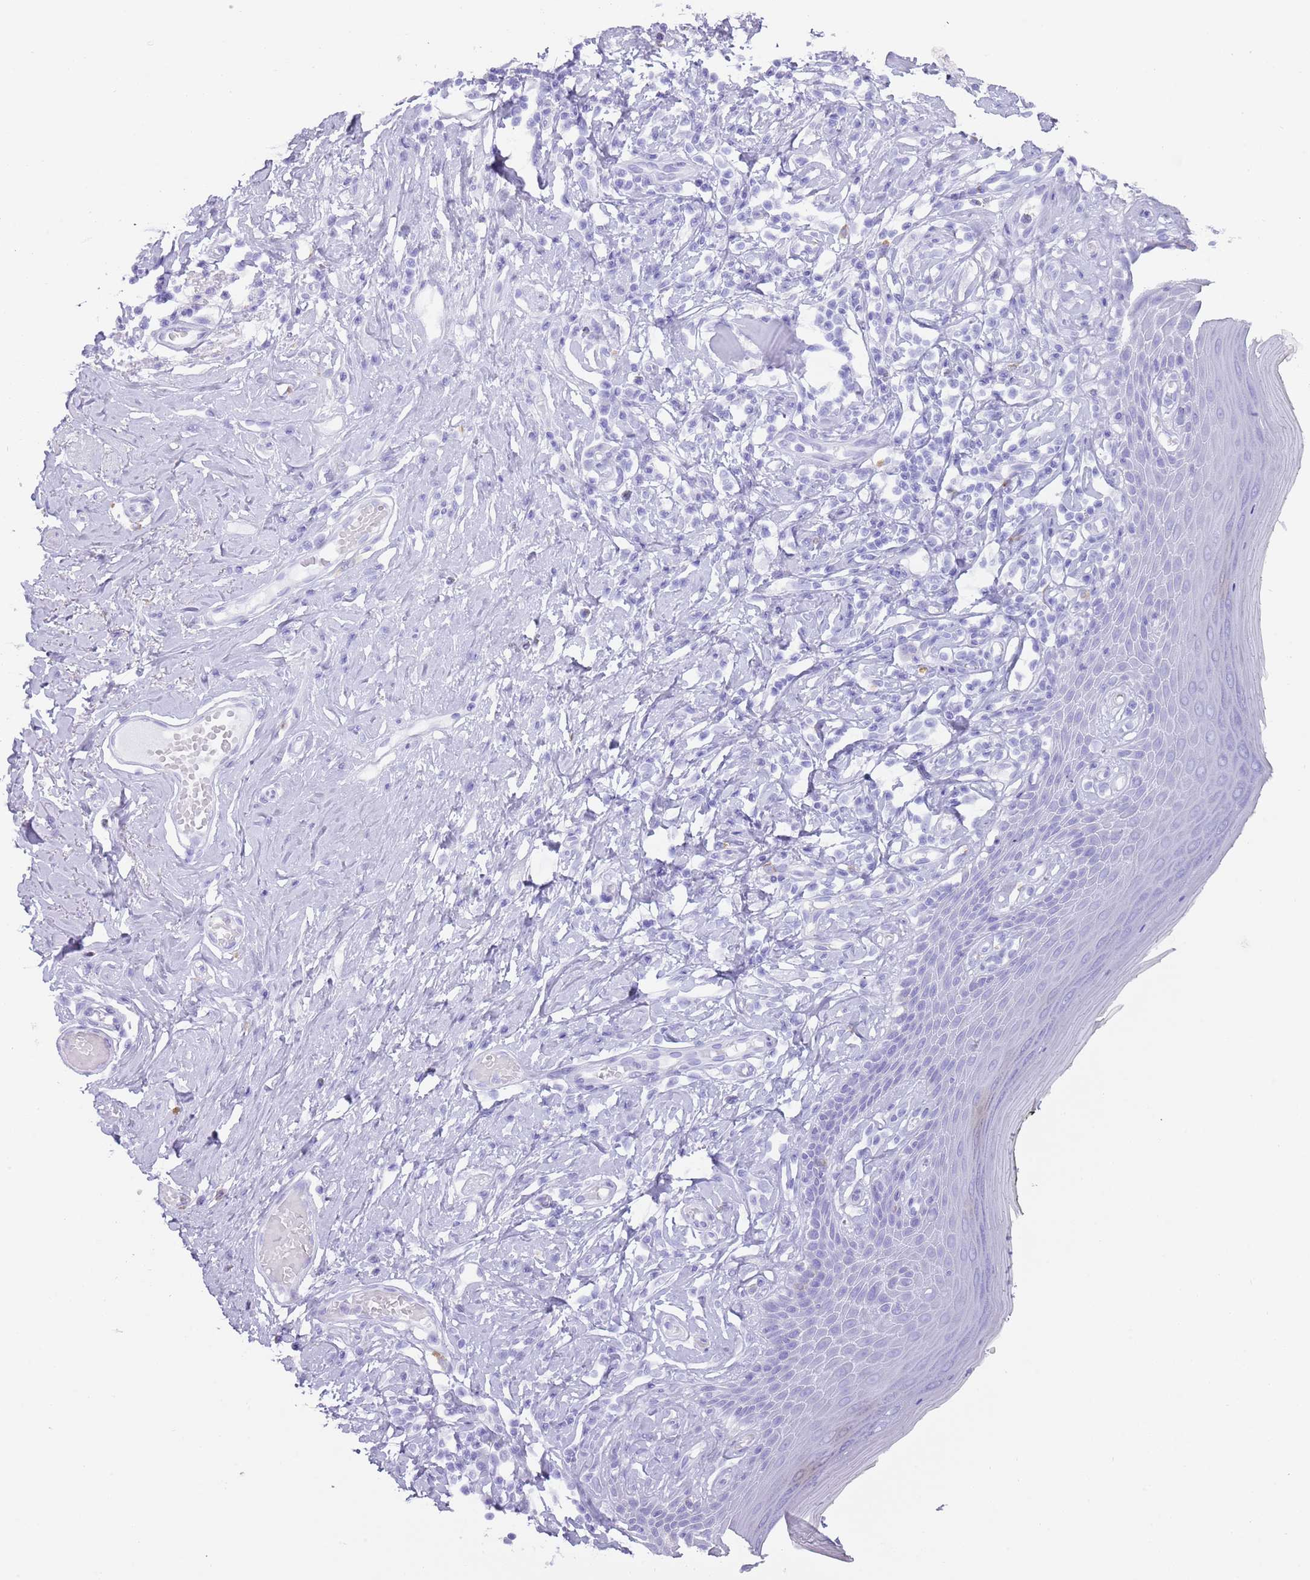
{"staining": {"intensity": "negative", "quantity": "none", "location": "none"}, "tissue": "skin", "cell_type": "Epidermal cells", "image_type": "normal", "snomed": [{"axis": "morphology", "description": "Normal tissue, NOS"}, {"axis": "morphology", "description": "Inflammation, NOS"}, {"axis": "topography", "description": "Vulva"}], "caption": "A high-resolution photomicrograph shows immunohistochemistry staining of normal skin, which displays no significant staining in epidermal cells. Nuclei are stained in blue.", "gene": "MYADML2", "patient": {"sex": "female", "age": 84}}